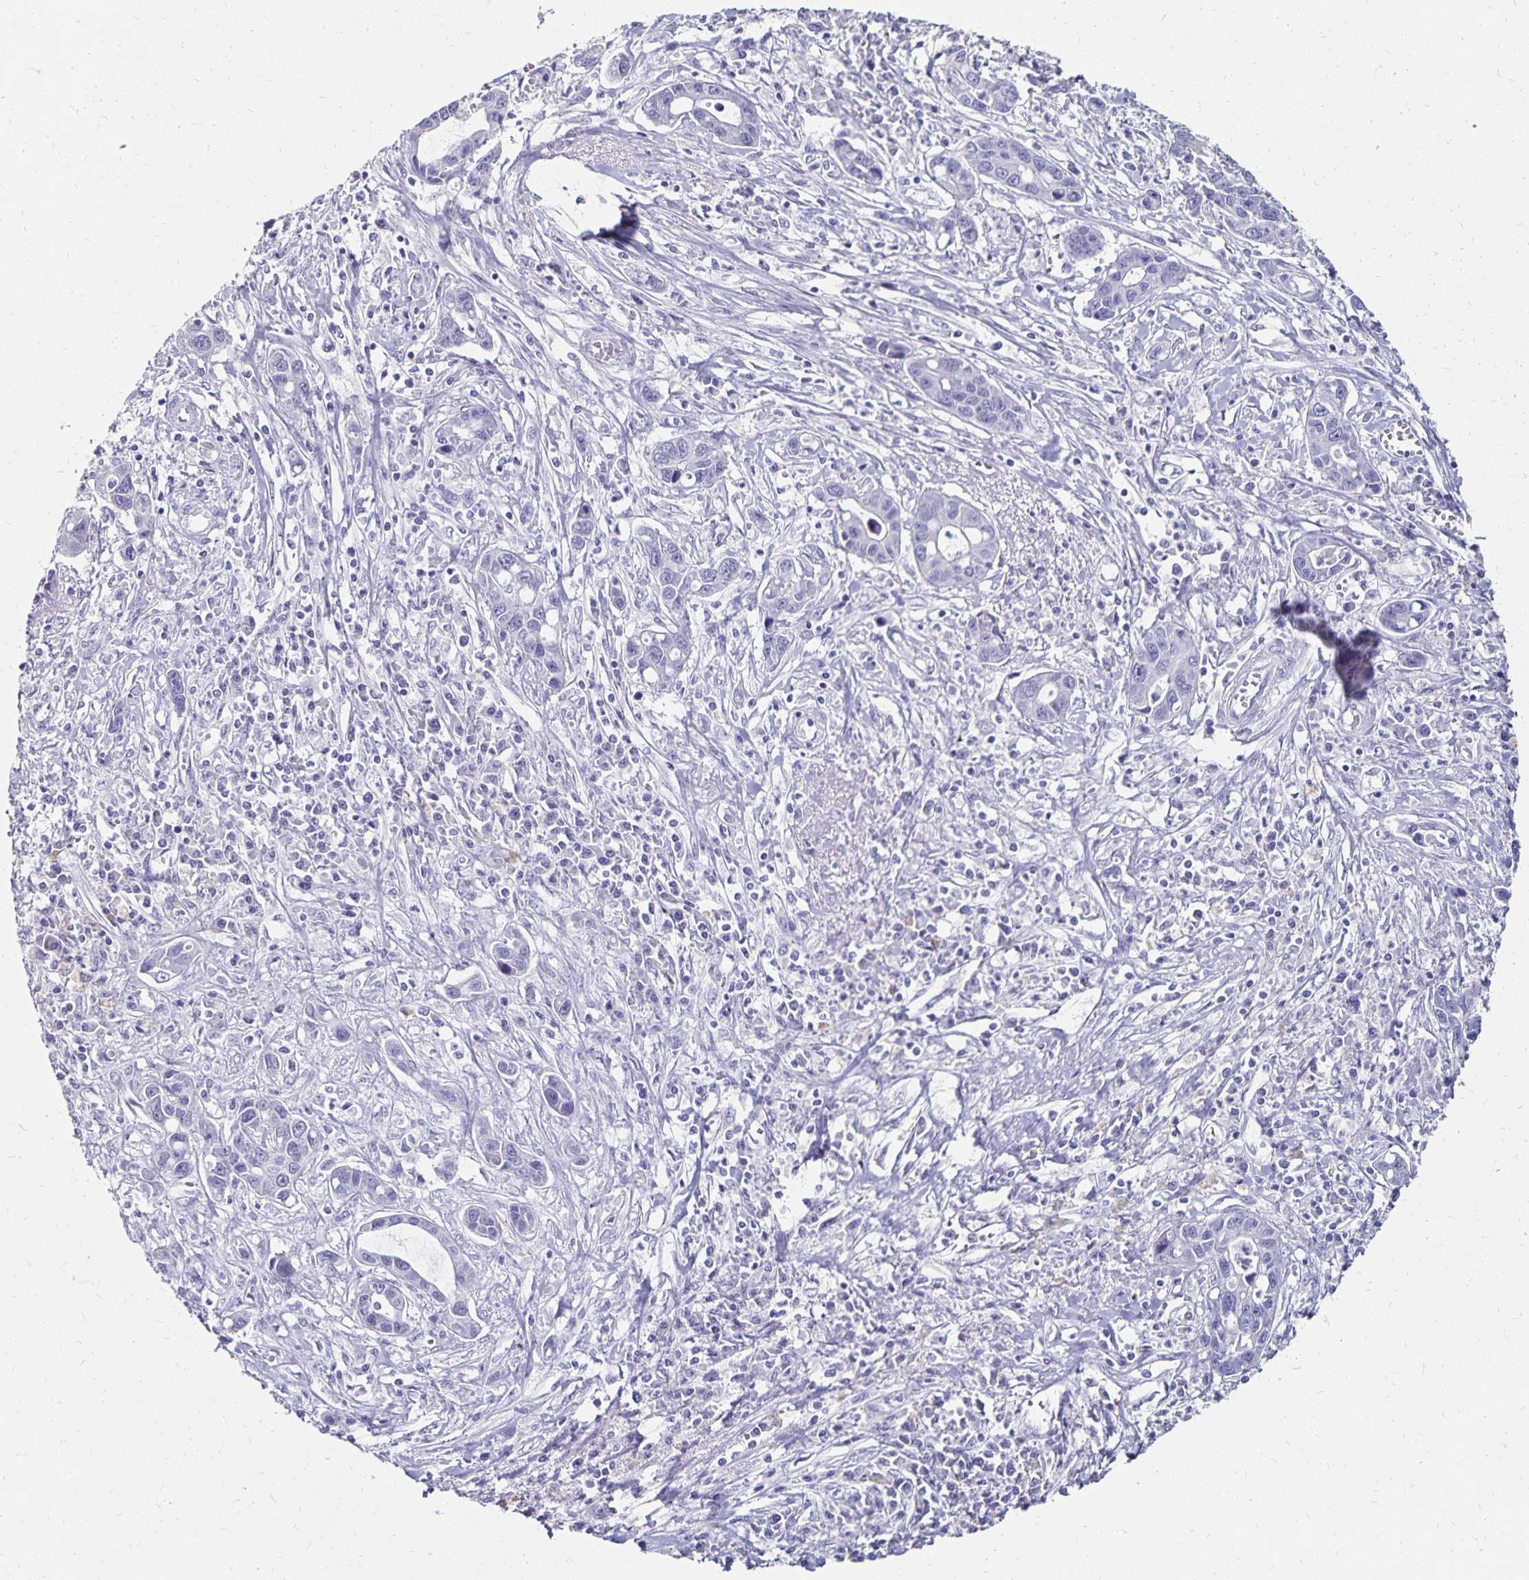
{"staining": {"intensity": "negative", "quantity": "none", "location": "none"}, "tissue": "liver cancer", "cell_type": "Tumor cells", "image_type": "cancer", "snomed": [{"axis": "morphology", "description": "Cholangiocarcinoma"}, {"axis": "topography", "description": "Liver"}], "caption": "DAB (3,3'-diaminobenzidine) immunohistochemical staining of liver cancer (cholangiocarcinoma) displays no significant expression in tumor cells.", "gene": "DYNLT4", "patient": {"sex": "male", "age": 58}}